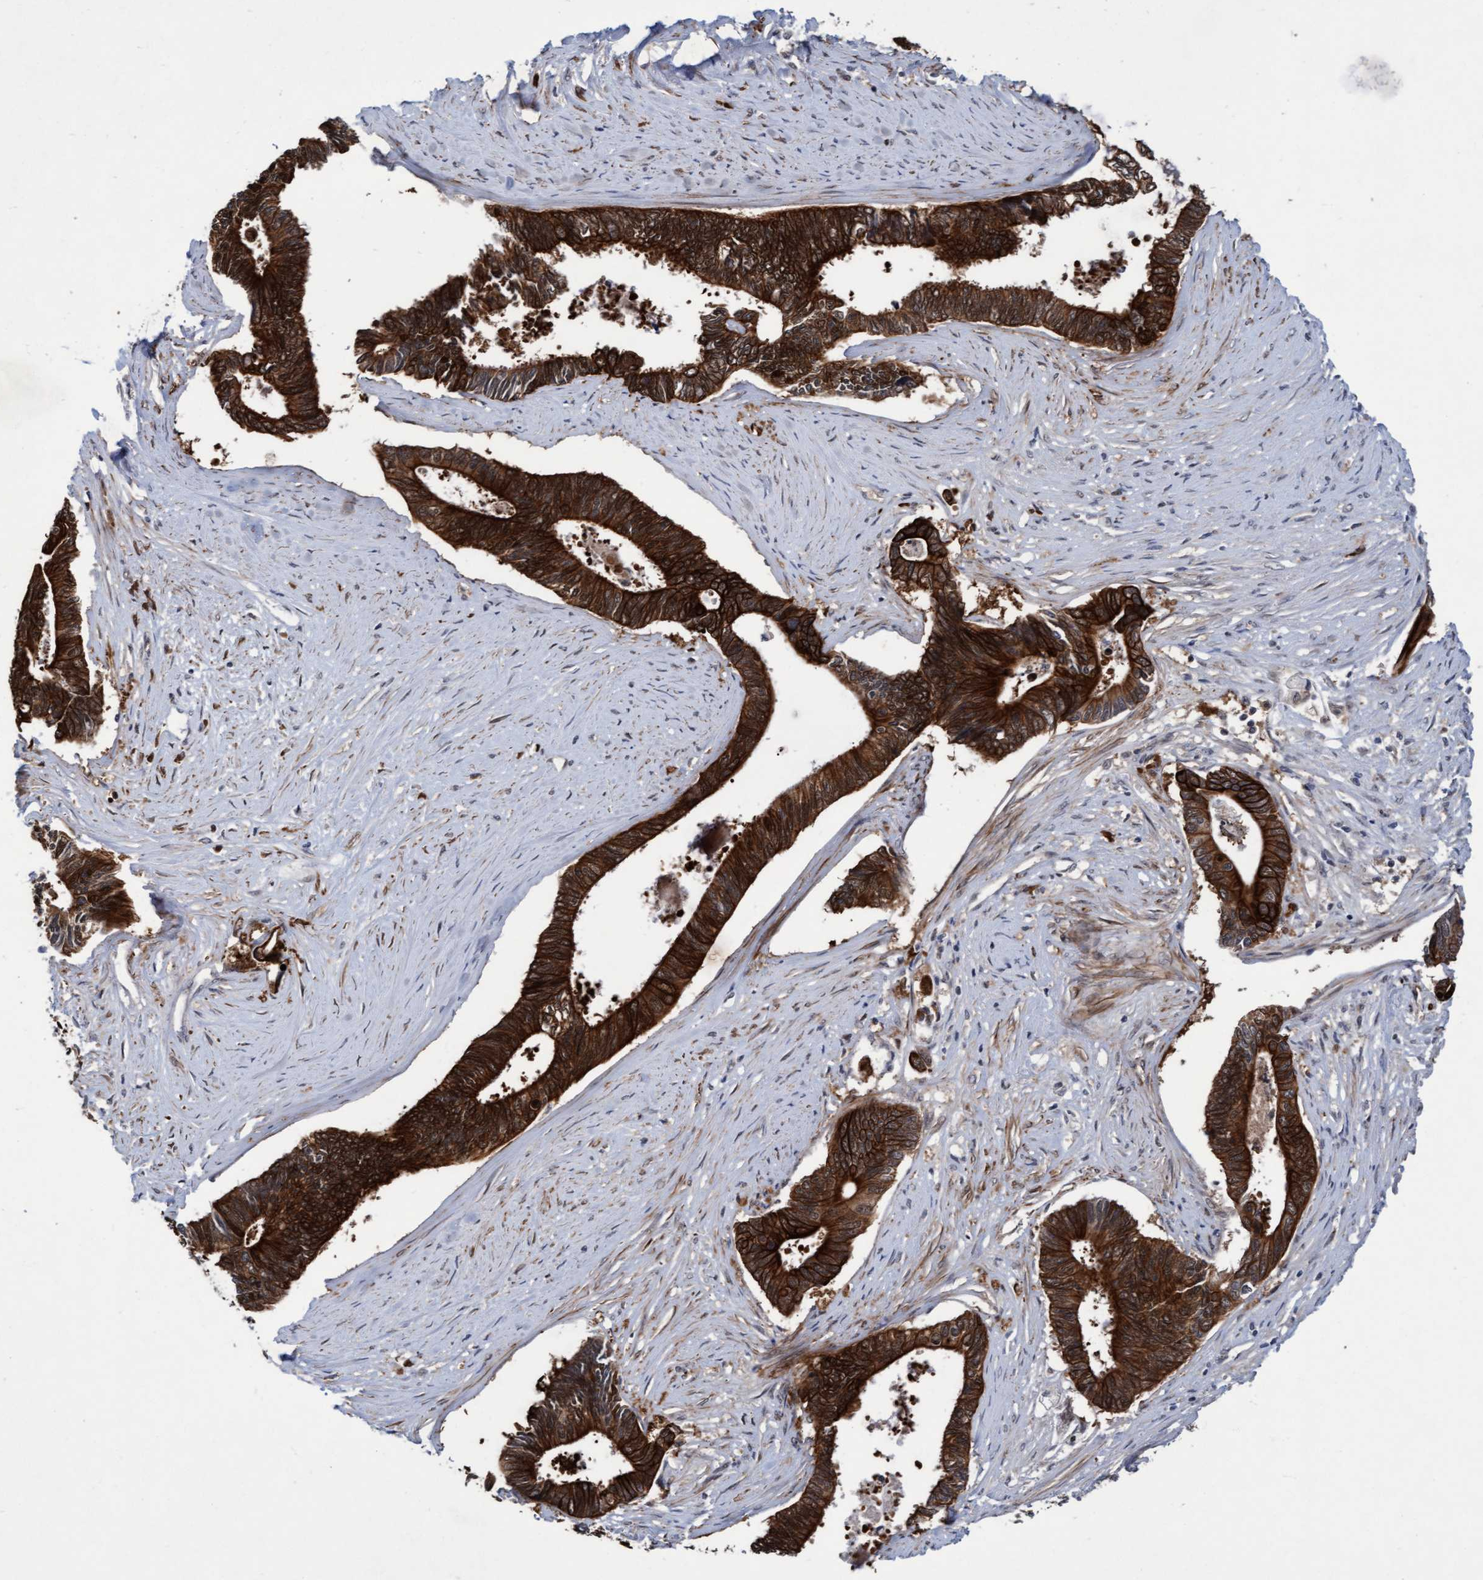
{"staining": {"intensity": "strong", "quantity": ">75%", "location": "cytoplasmic/membranous,nuclear"}, "tissue": "pancreatic cancer", "cell_type": "Tumor cells", "image_type": "cancer", "snomed": [{"axis": "morphology", "description": "Adenocarcinoma, NOS"}, {"axis": "topography", "description": "Pancreas"}], "caption": "The micrograph demonstrates immunohistochemical staining of adenocarcinoma (pancreatic). There is strong cytoplasmic/membranous and nuclear expression is identified in about >75% of tumor cells. Using DAB (brown) and hematoxylin (blue) stains, captured at high magnification using brightfield microscopy.", "gene": "RAP1GAP2", "patient": {"sex": "female", "age": 70}}